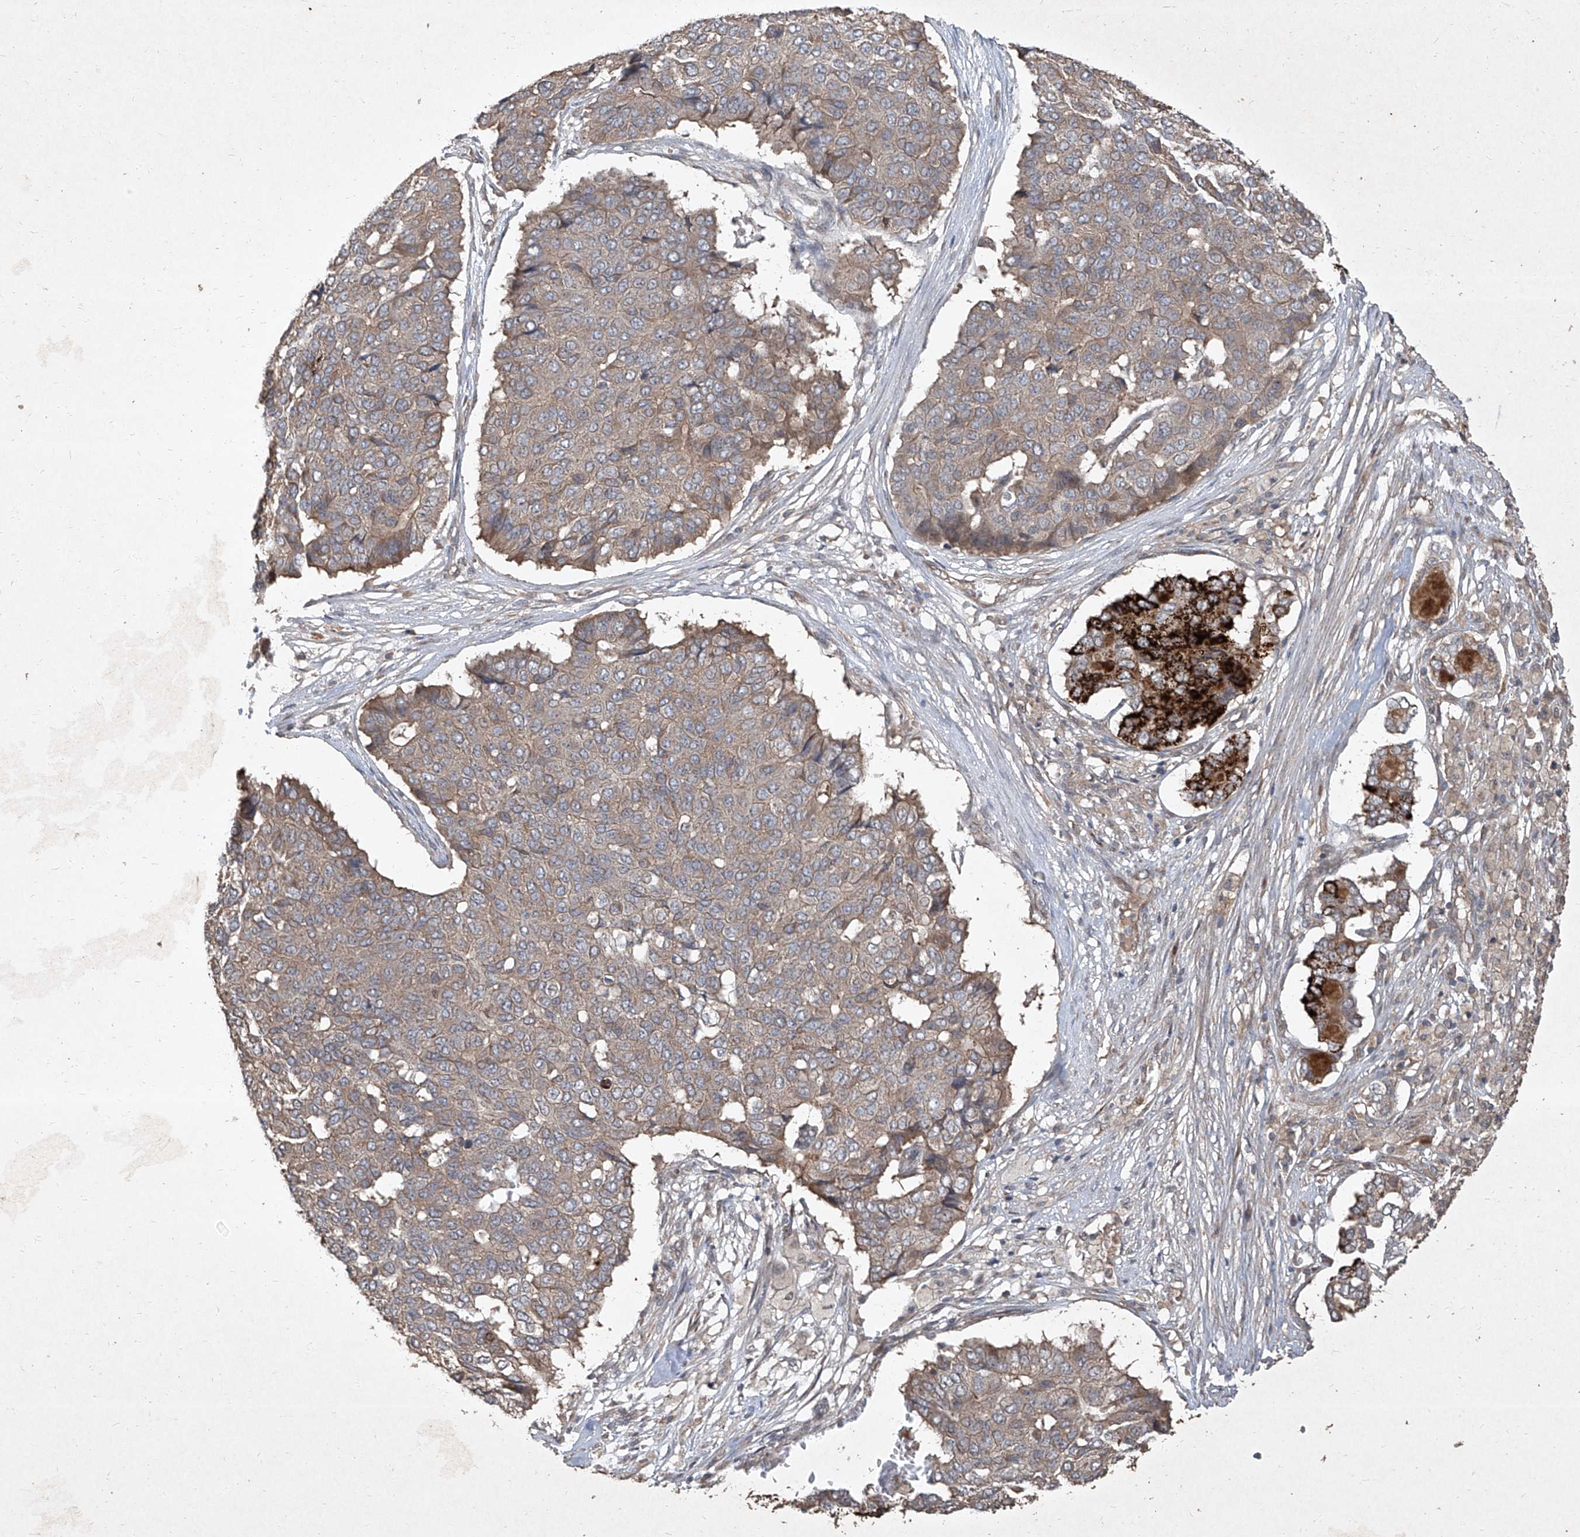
{"staining": {"intensity": "weak", "quantity": ">75%", "location": "cytoplasmic/membranous"}, "tissue": "pancreatic cancer", "cell_type": "Tumor cells", "image_type": "cancer", "snomed": [{"axis": "morphology", "description": "Adenocarcinoma, NOS"}, {"axis": "topography", "description": "Pancreas"}], "caption": "High-magnification brightfield microscopy of pancreatic adenocarcinoma stained with DAB (brown) and counterstained with hematoxylin (blue). tumor cells exhibit weak cytoplasmic/membranous positivity is identified in approximately>75% of cells.", "gene": "CCN1", "patient": {"sex": "male", "age": 50}}